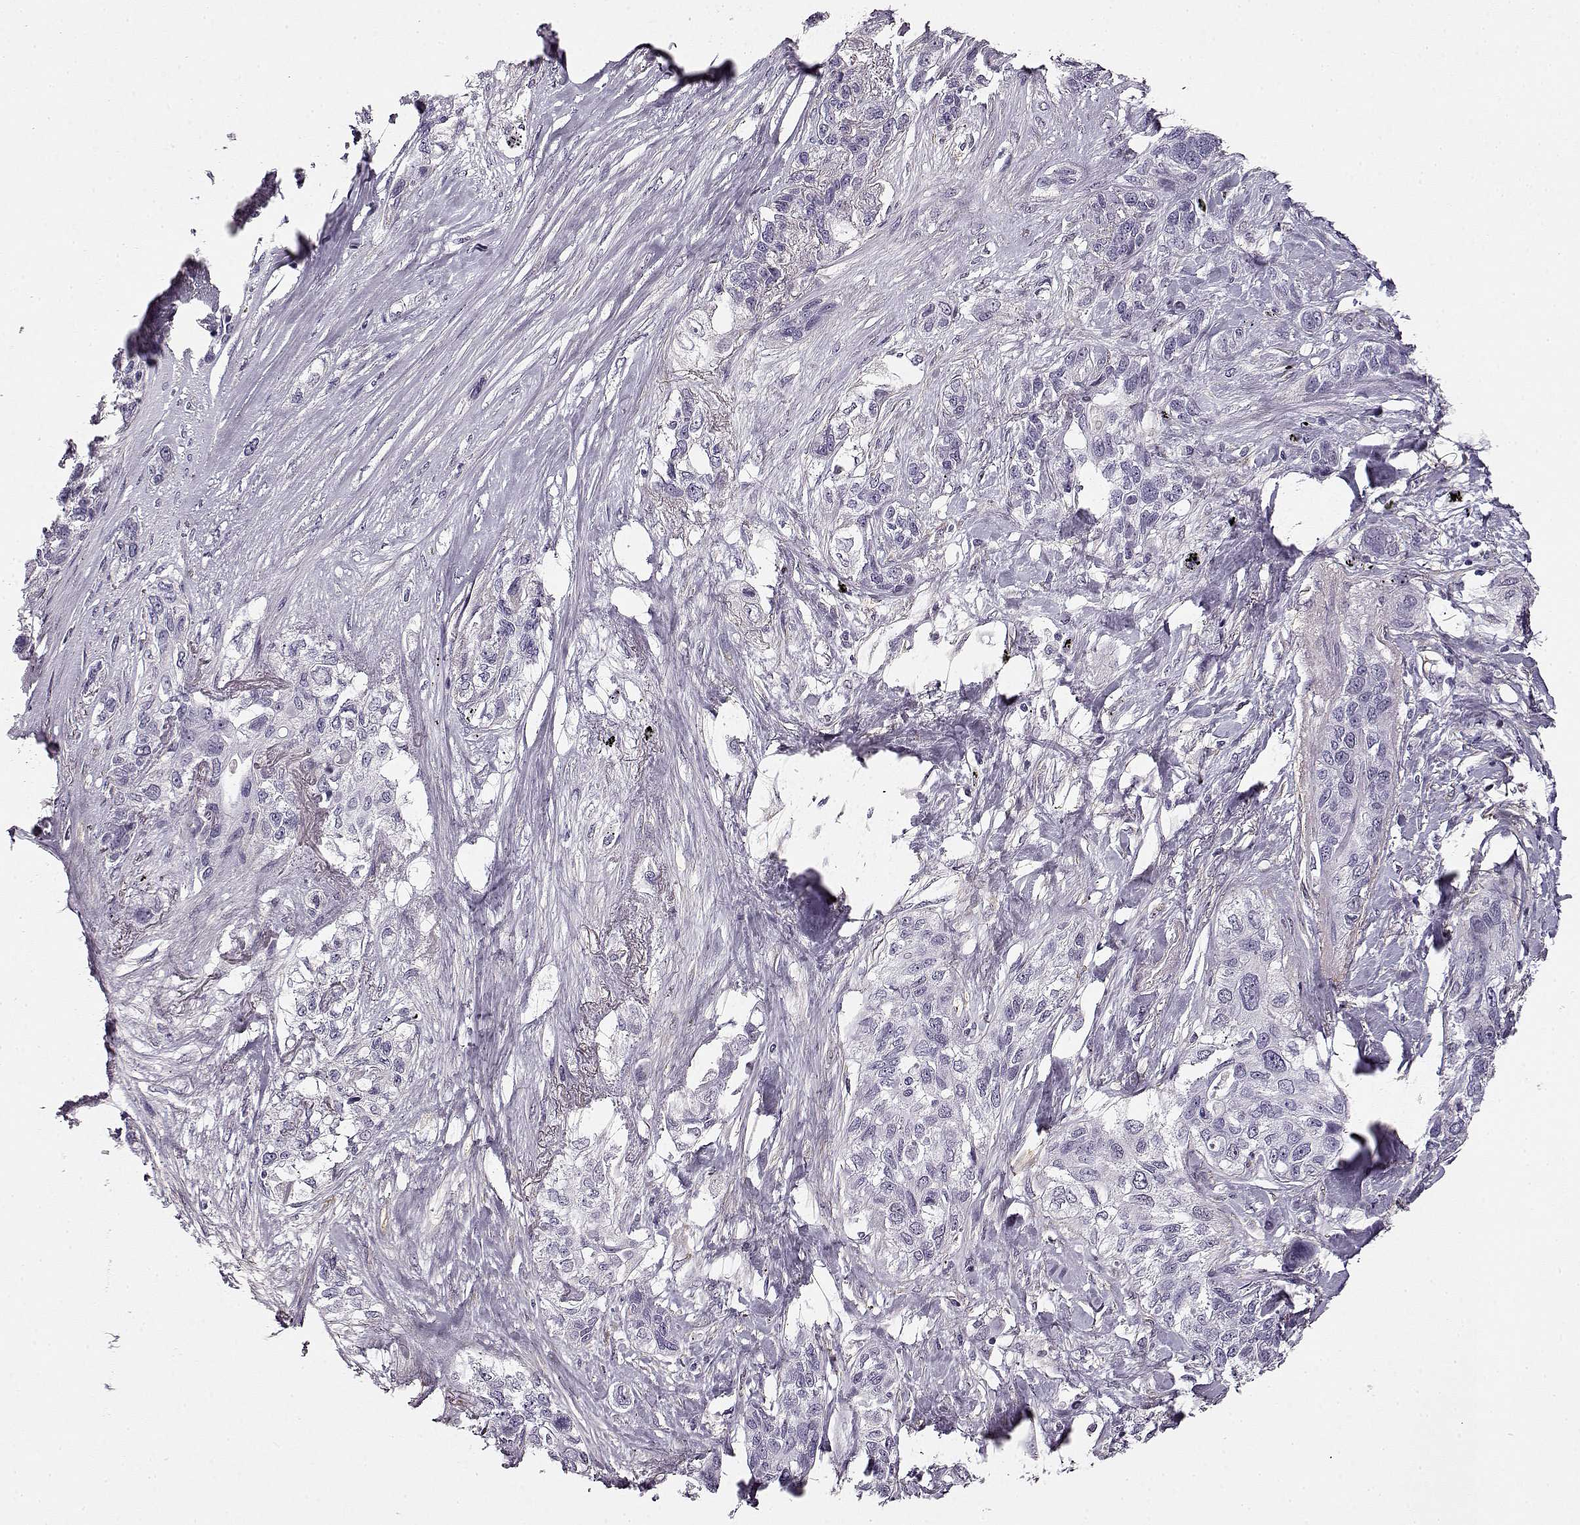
{"staining": {"intensity": "negative", "quantity": "none", "location": "none"}, "tissue": "lung cancer", "cell_type": "Tumor cells", "image_type": "cancer", "snomed": [{"axis": "morphology", "description": "Squamous cell carcinoma, NOS"}, {"axis": "topography", "description": "Lung"}], "caption": "The photomicrograph shows no significant positivity in tumor cells of lung squamous cell carcinoma.", "gene": "TRIM69", "patient": {"sex": "female", "age": 70}}